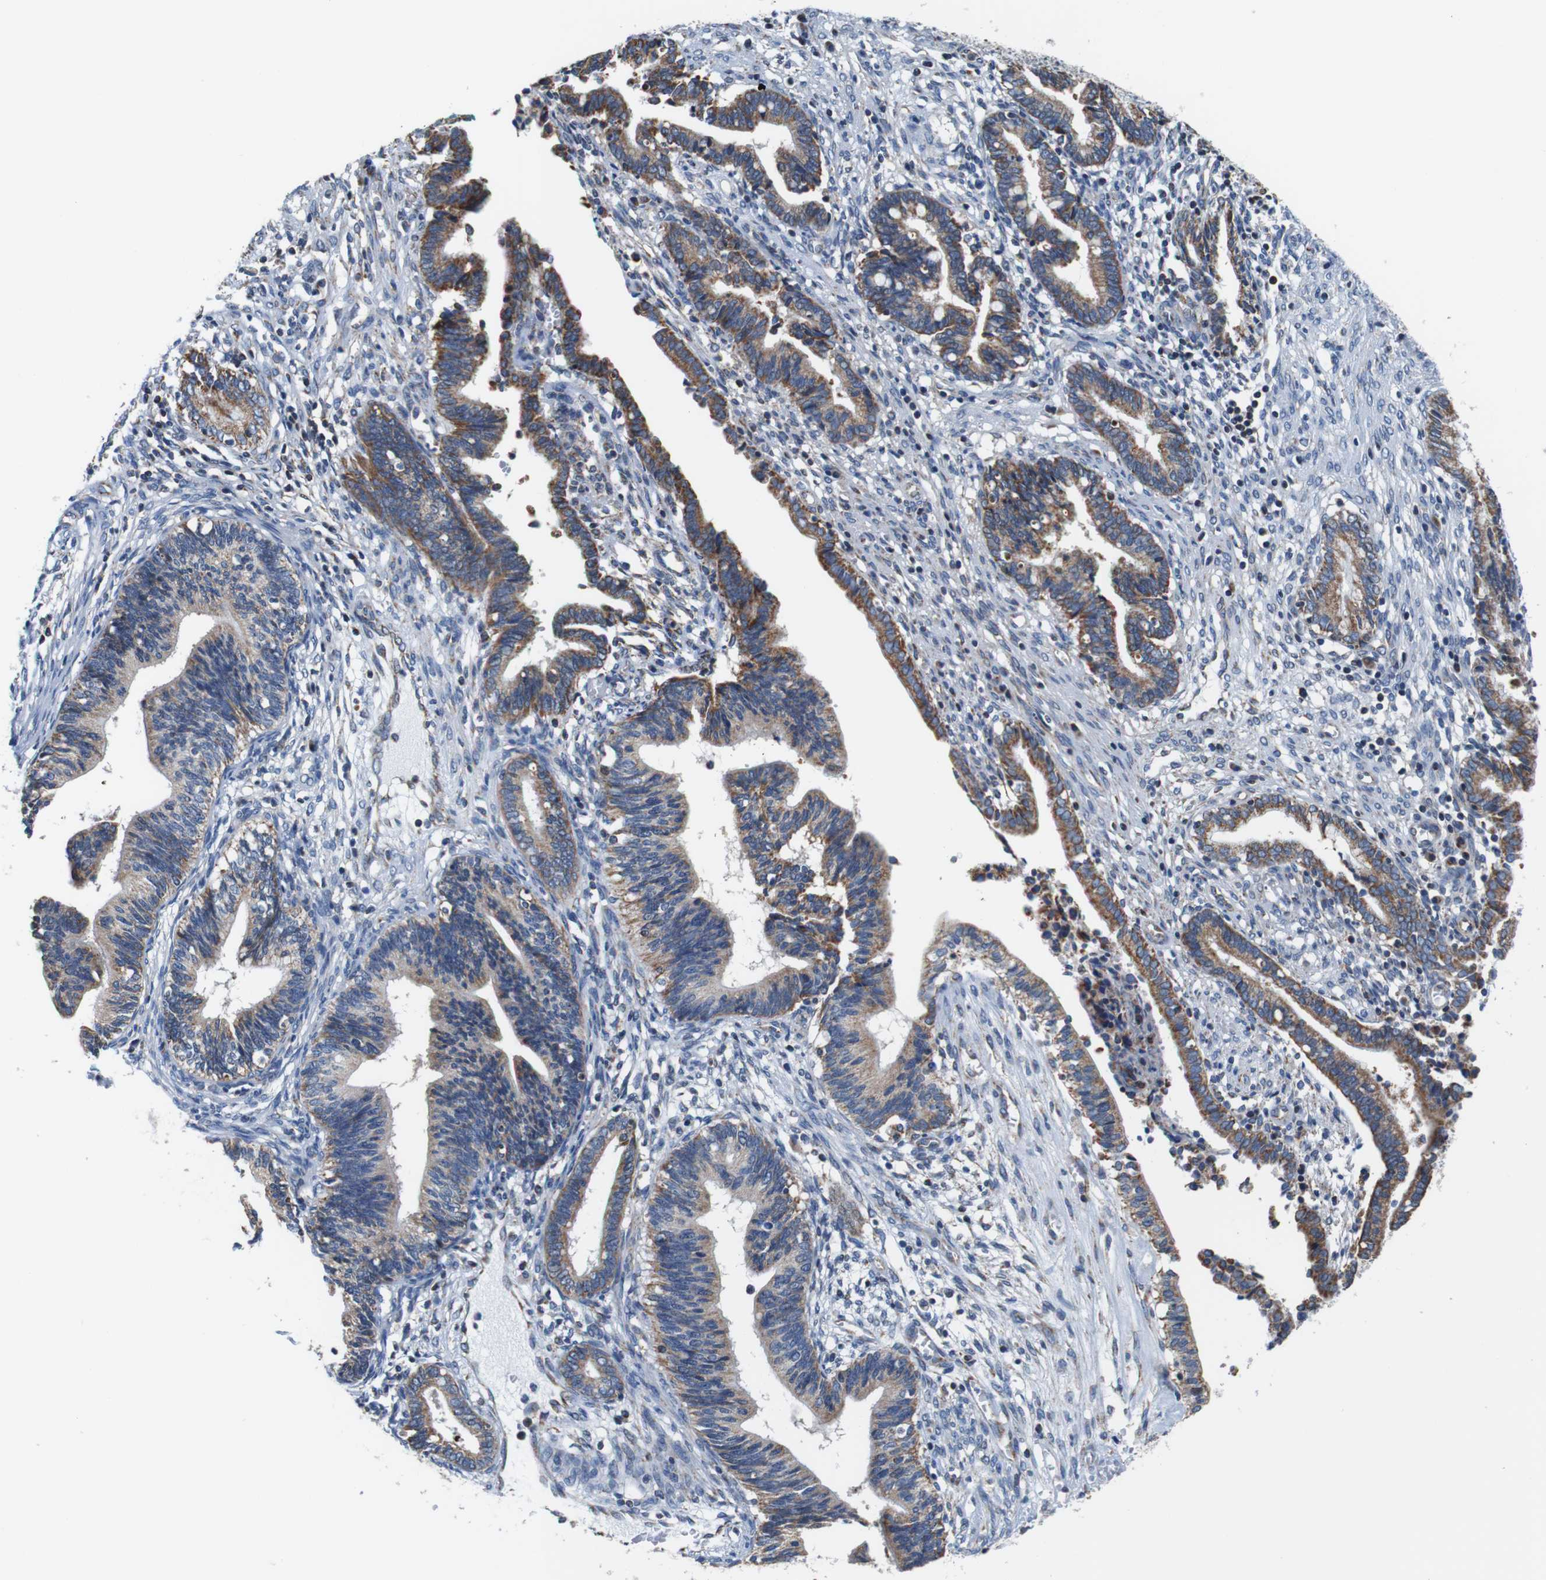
{"staining": {"intensity": "moderate", "quantity": ">75%", "location": "cytoplasmic/membranous"}, "tissue": "cervical cancer", "cell_type": "Tumor cells", "image_type": "cancer", "snomed": [{"axis": "morphology", "description": "Adenocarcinoma, NOS"}, {"axis": "topography", "description": "Cervix"}], "caption": "The micrograph reveals a brown stain indicating the presence of a protein in the cytoplasmic/membranous of tumor cells in cervical adenocarcinoma.", "gene": "LRP4", "patient": {"sex": "female", "age": 44}}